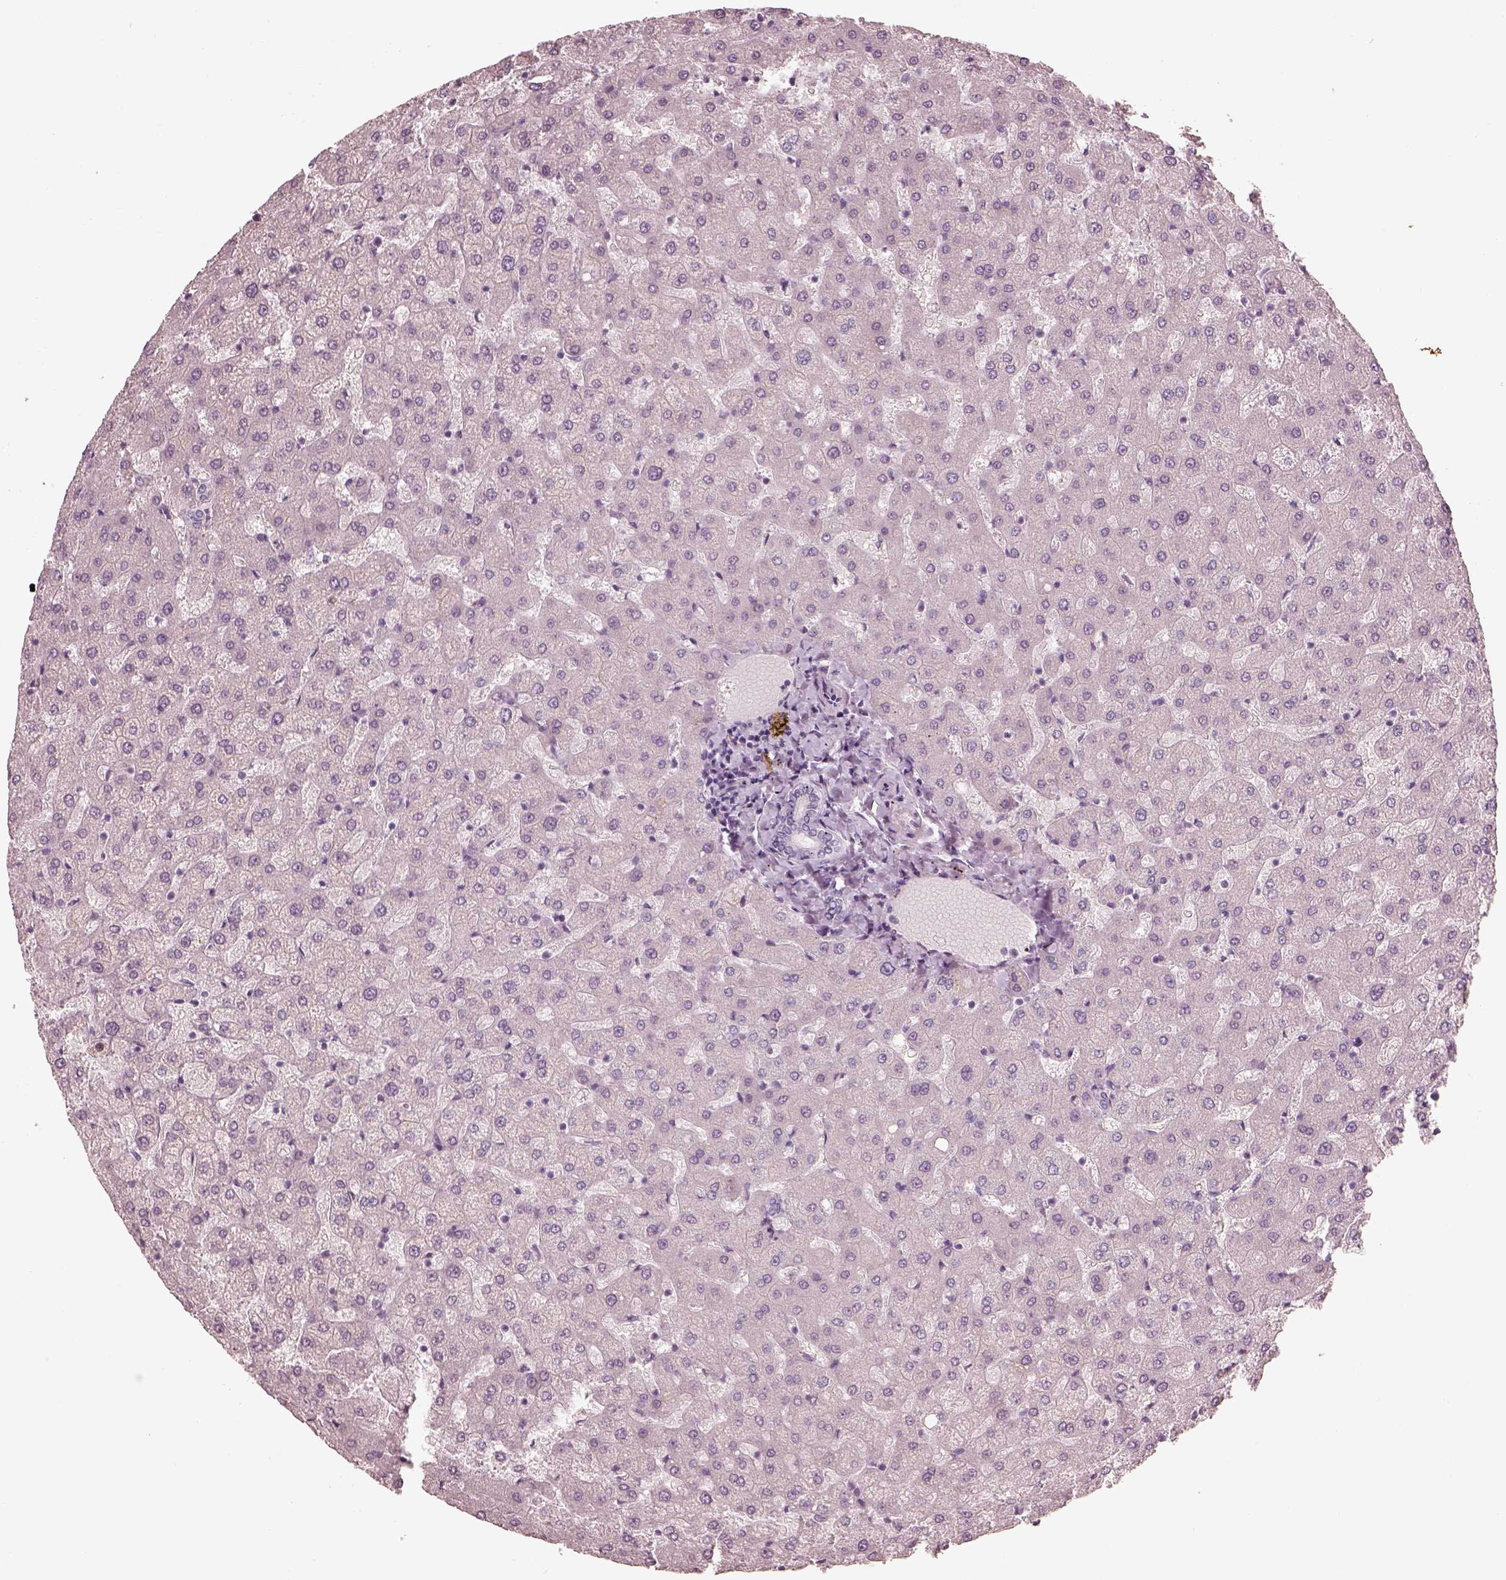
{"staining": {"intensity": "negative", "quantity": "none", "location": "none"}, "tissue": "liver", "cell_type": "Cholangiocytes", "image_type": "normal", "snomed": [{"axis": "morphology", "description": "Normal tissue, NOS"}, {"axis": "topography", "description": "Liver"}], "caption": "This is a image of IHC staining of benign liver, which shows no staining in cholangiocytes.", "gene": "RSPH9", "patient": {"sex": "female", "age": 50}}